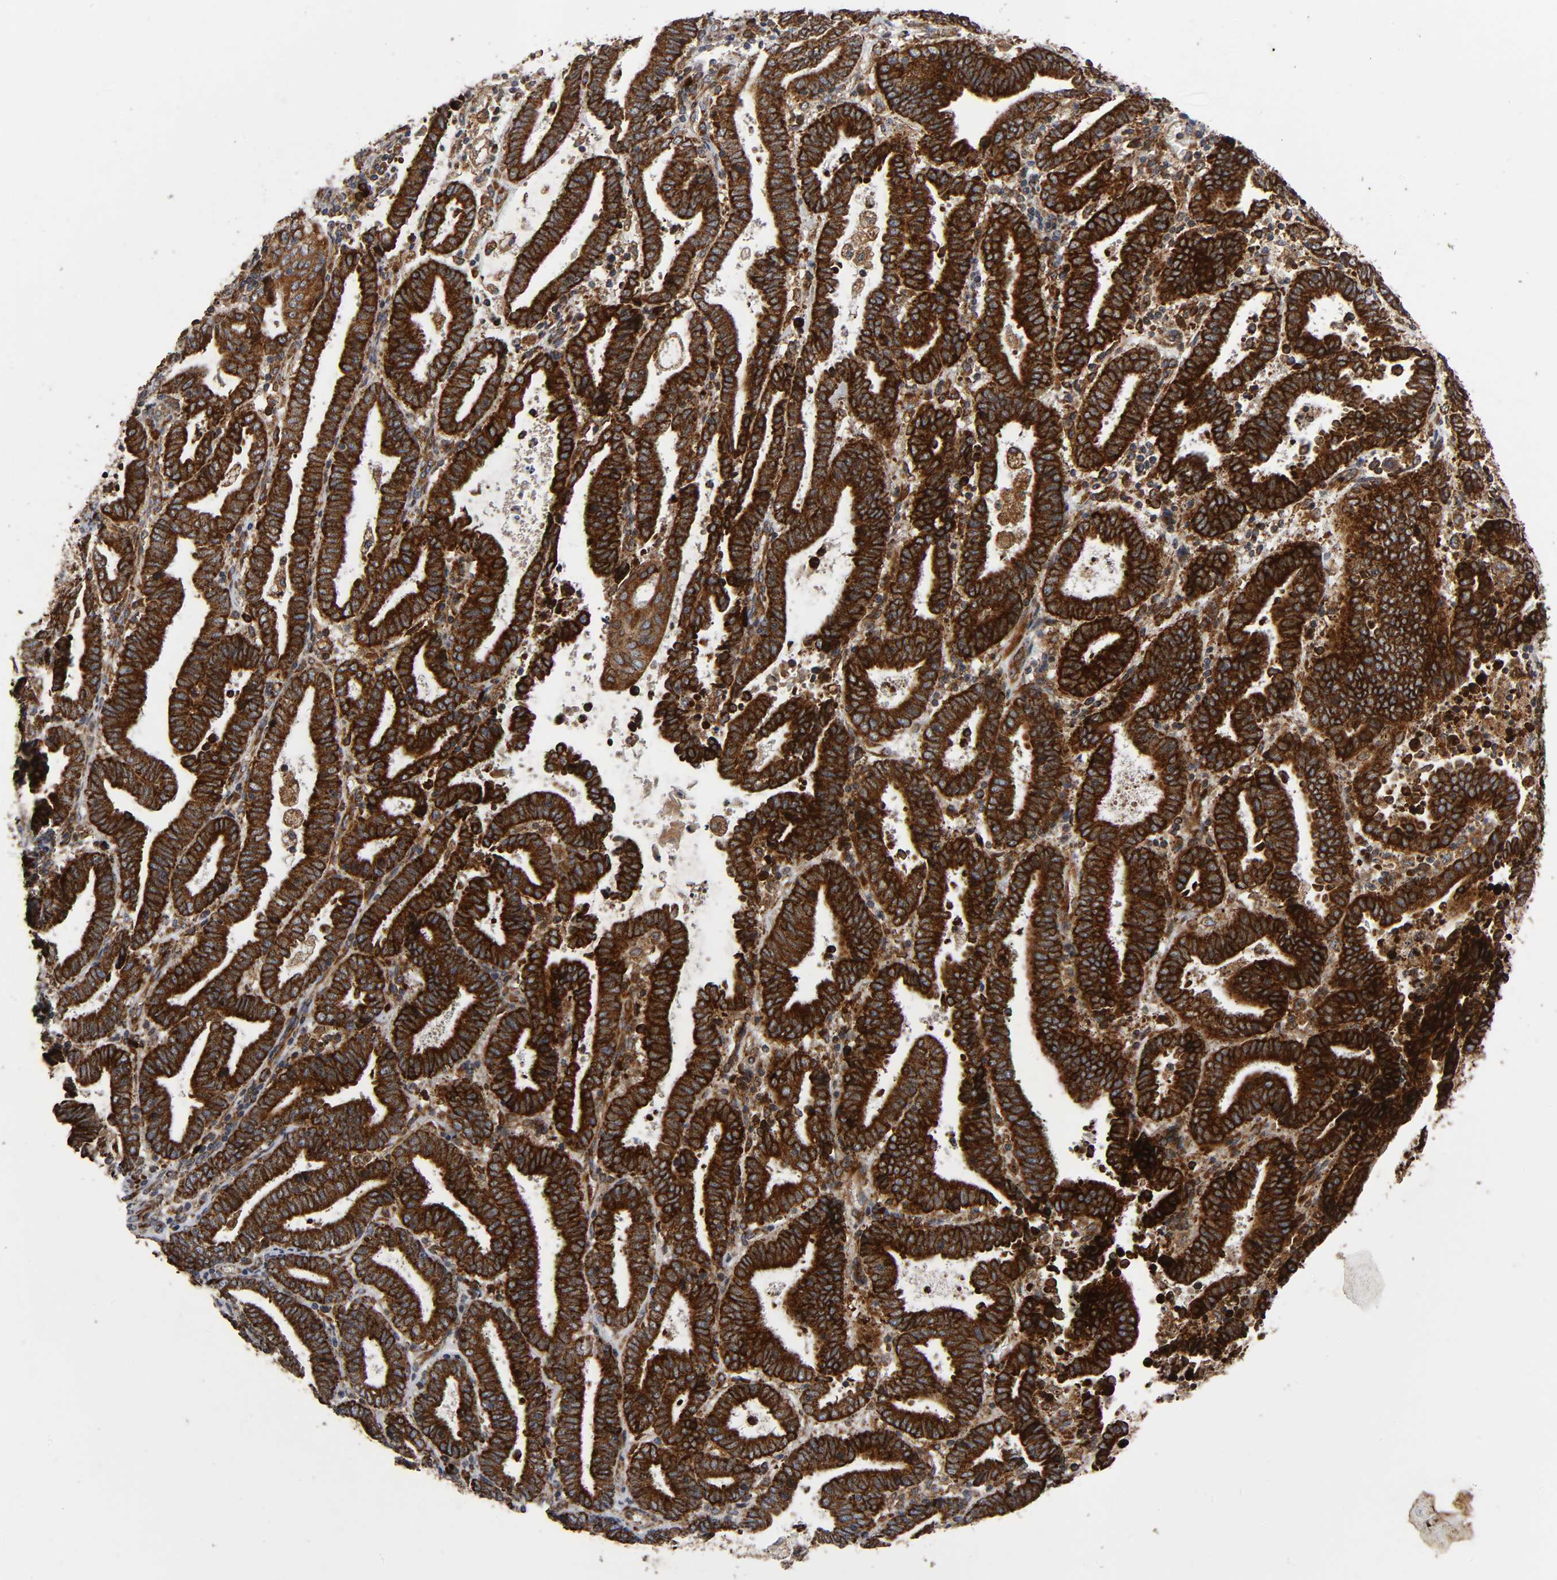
{"staining": {"intensity": "strong", "quantity": ">75%", "location": "cytoplasmic/membranous"}, "tissue": "endometrial cancer", "cell_type": "Tumor cells", "image_type": "cancer", "snomed": [{"axis": "morphology", "description": "Adenocarcinoma, NOS"}, {"axis": "topography", "description": "Uterus"}], "caption": "High-power microscopy captured an immunohistochemistry (IHC) histopathology image of adenocarcinoma (endometrial), revealing strong cytoplasmic/membranous staining in about >75% of tumor cells. (Stains: DAB in brown, nuclei in blue, Microscopy: brightfield microscopy at high magnification).", "gene": "MAP3K1", "patient": {"sex": "female", "age": 83}}